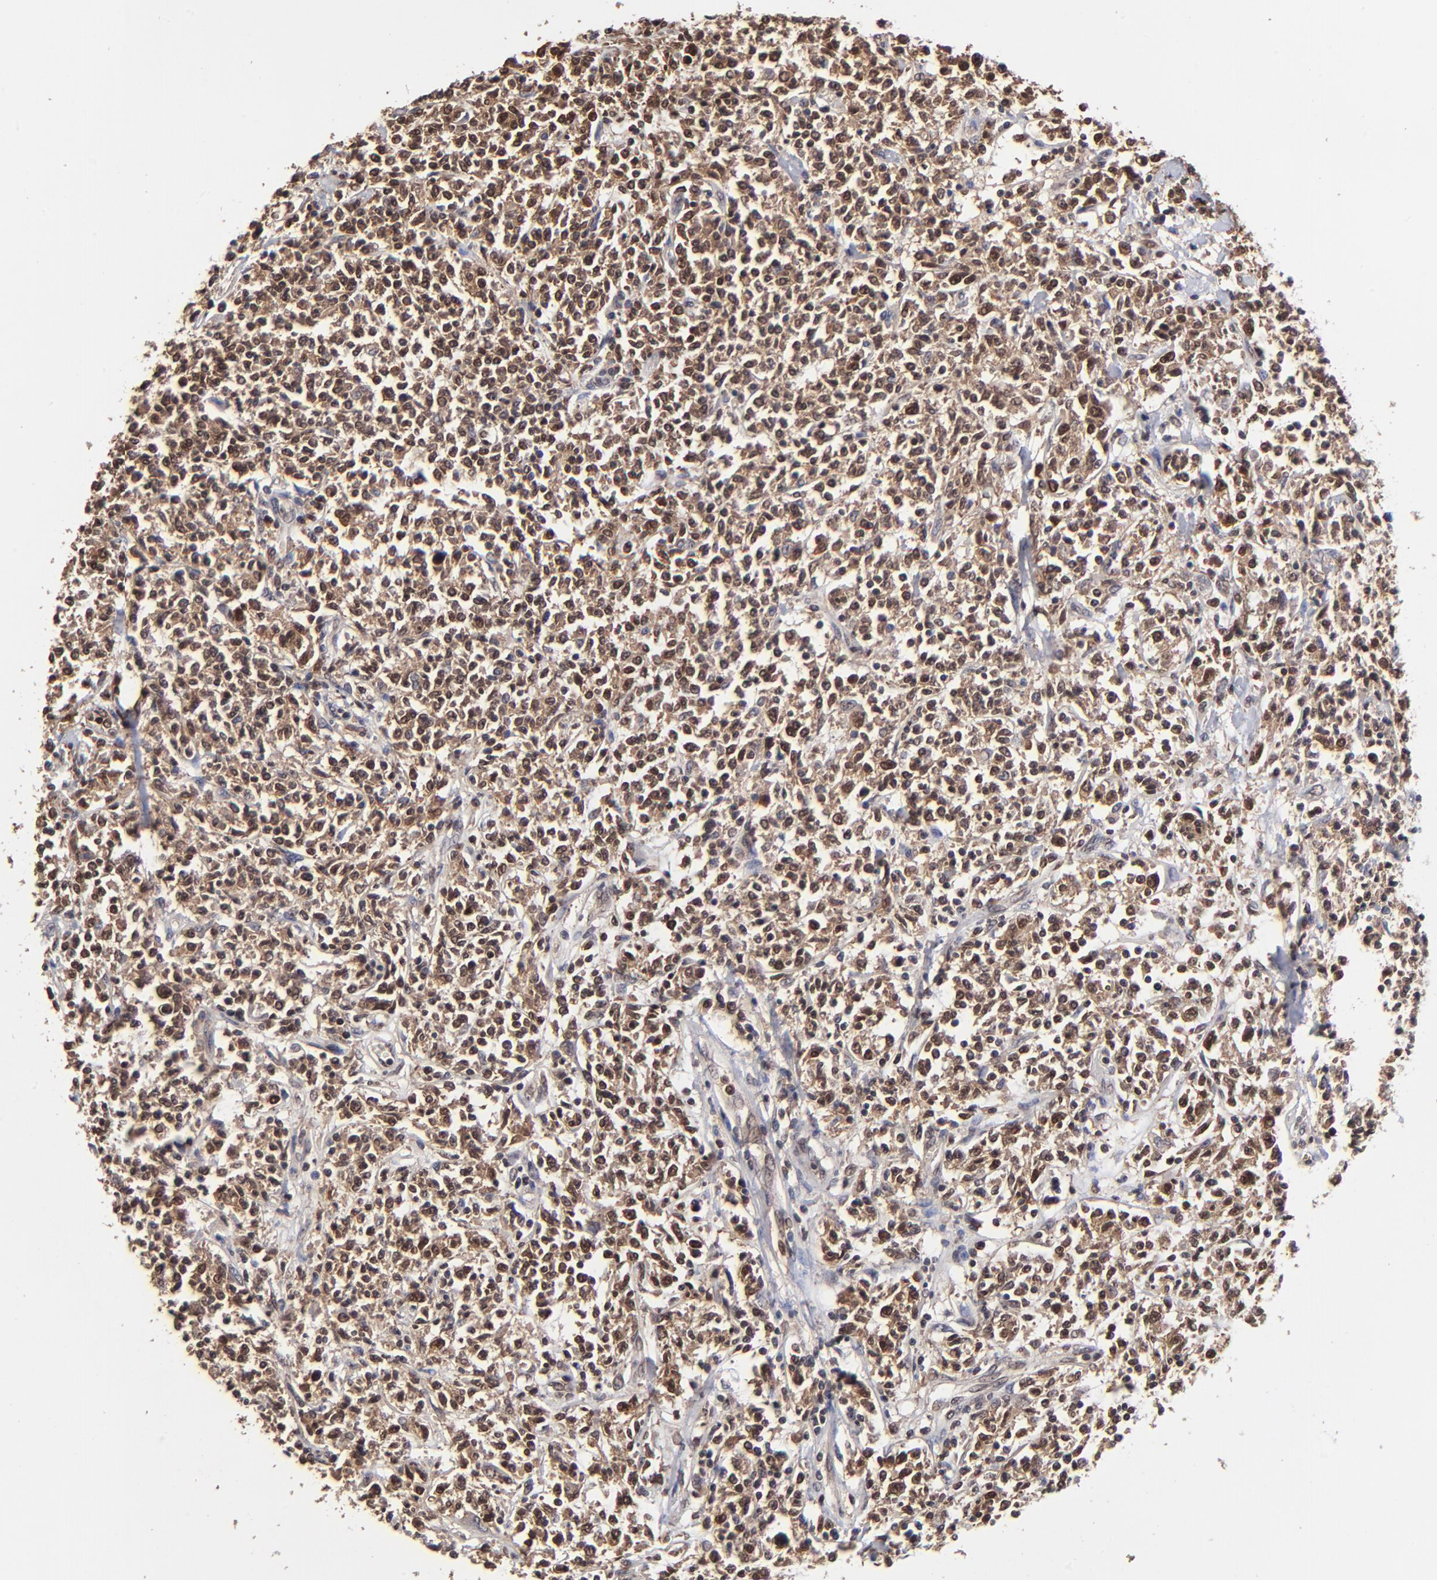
{"staining": {"intensity": "moderate", "quantity": ">75%", "location": "cytoplasmic/membranous,nuclear"}, "tissue": "lymphoma", "cell_type": "Tumor cells", "image_type": "cancer", "snomed": [{"axis": "morphology", "description": "Malignant lymphoma, non-Hodgkin's type, Low grade"}, {"axis": "topography", "description": "Small intestine"}], "caption": "Tumor cells show medium levels of moderate cytoplasmic/membranous and nuclear expression in about >75% of cells in malignant lymphoma, non-Hodgkin's type (low-grade). The staining is performed using DAB (3,3'-diaminobenzidine) brown chromogen to label protein expression. The nuclei are counter-stained blue using hematoxylin.", "gene": "DCTPP1", "patient": {"sex": "female", "age": 59}}